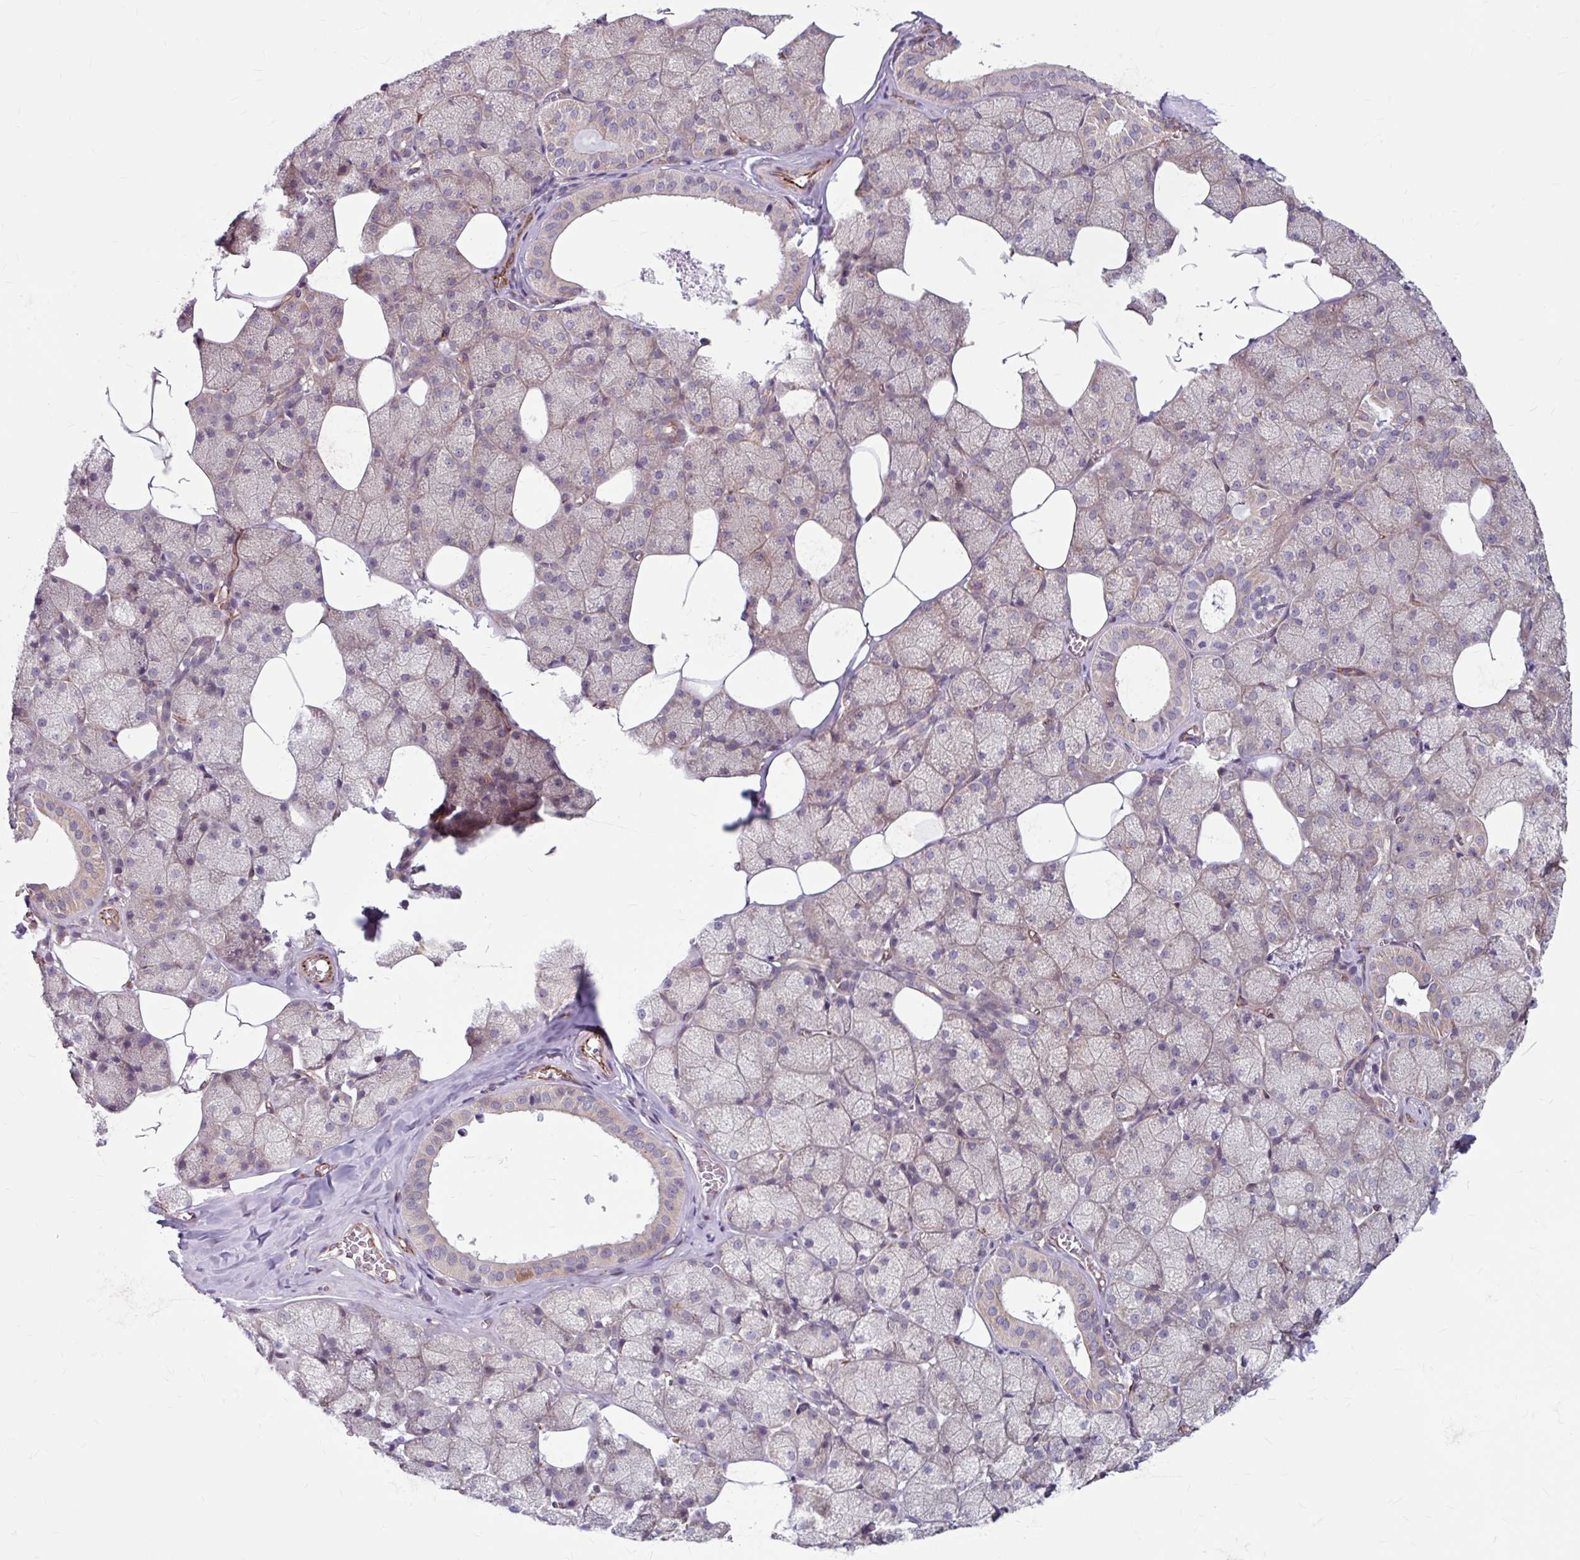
{"staining": {"intensity": "weak", "quantity": "25%-75%", "location": "cytoplasmic/membranous"}, "tissue": "salivary gland", "cell_type": "Glandular cells", "image_type": "normal", "snomed": [{"axis": "morphology", "description": "Normal tissue, NOS"}, {"axis": "topography", "description": "Salivary gland"}, {"axis": "topography", "description": "Peripheral nerve tissue"}], "caption": "Protein analysis of normal salivary gland demonstrates weak cytoplasmic/membranous staining in about 25%-75% of glandular cells.", "gene": "DAAM2", "patient": {"sex": "male", "age": 38}}